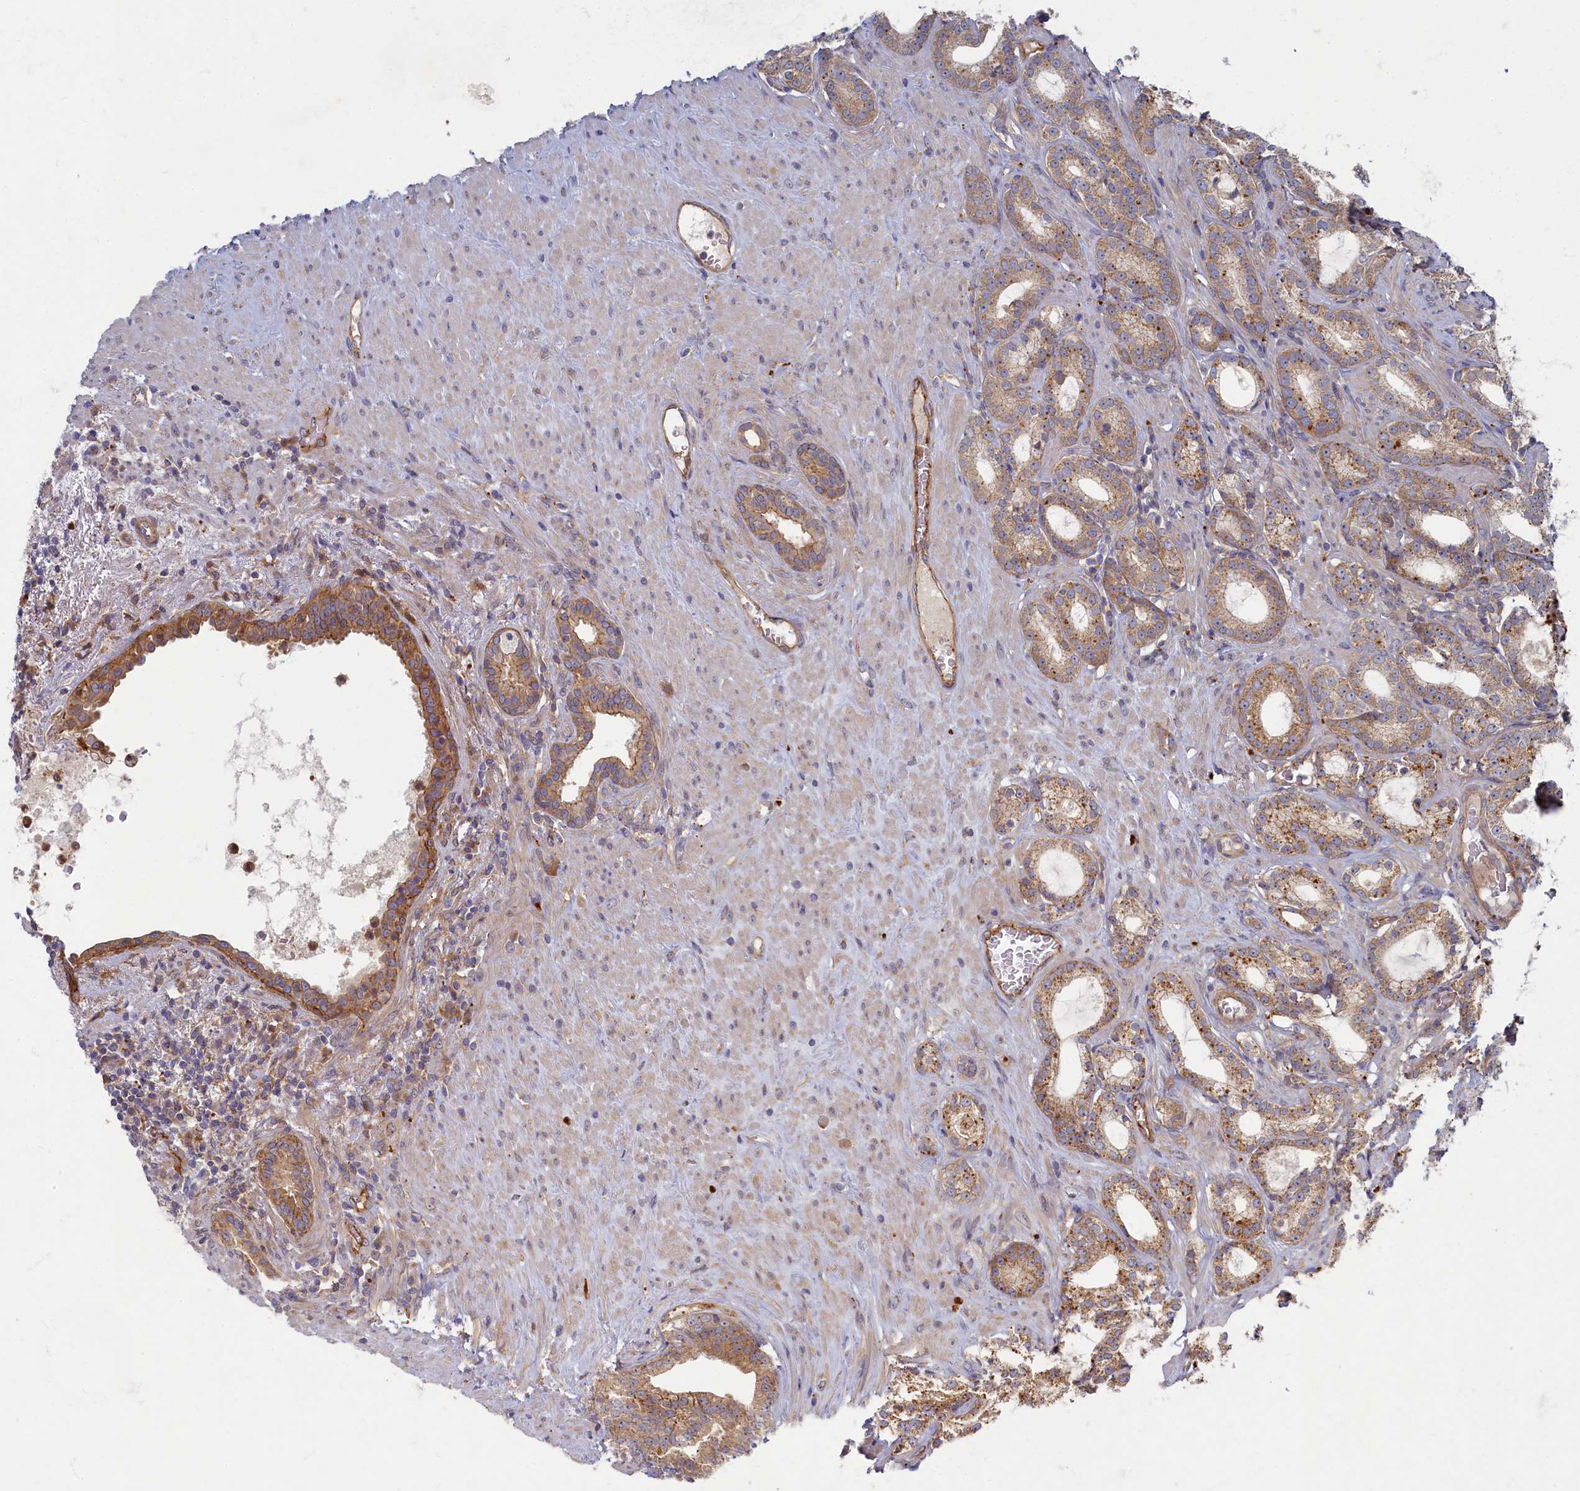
{"staining": {"intensity": "moderate", "quantity": "25%-75%", "location": "cytoplasmic/membranous"}, "tissue": "prostate cancer", "cell_type": "Tumor cells", "image_type": "cancer", "snomed": [{"axis": "morphology", "description": "Adenocarcinoma, Low grade"}, {"axis": "topography", "description": "Prostate"}], "caption": "A brown stain highlights moderate cytoplasmic/membranous expression of a protein in adenocarcinoma (low-grade) (prostate) tumor cells.", "gene": "PSMG2", "patient": {"sex": "male", "age": 71}}